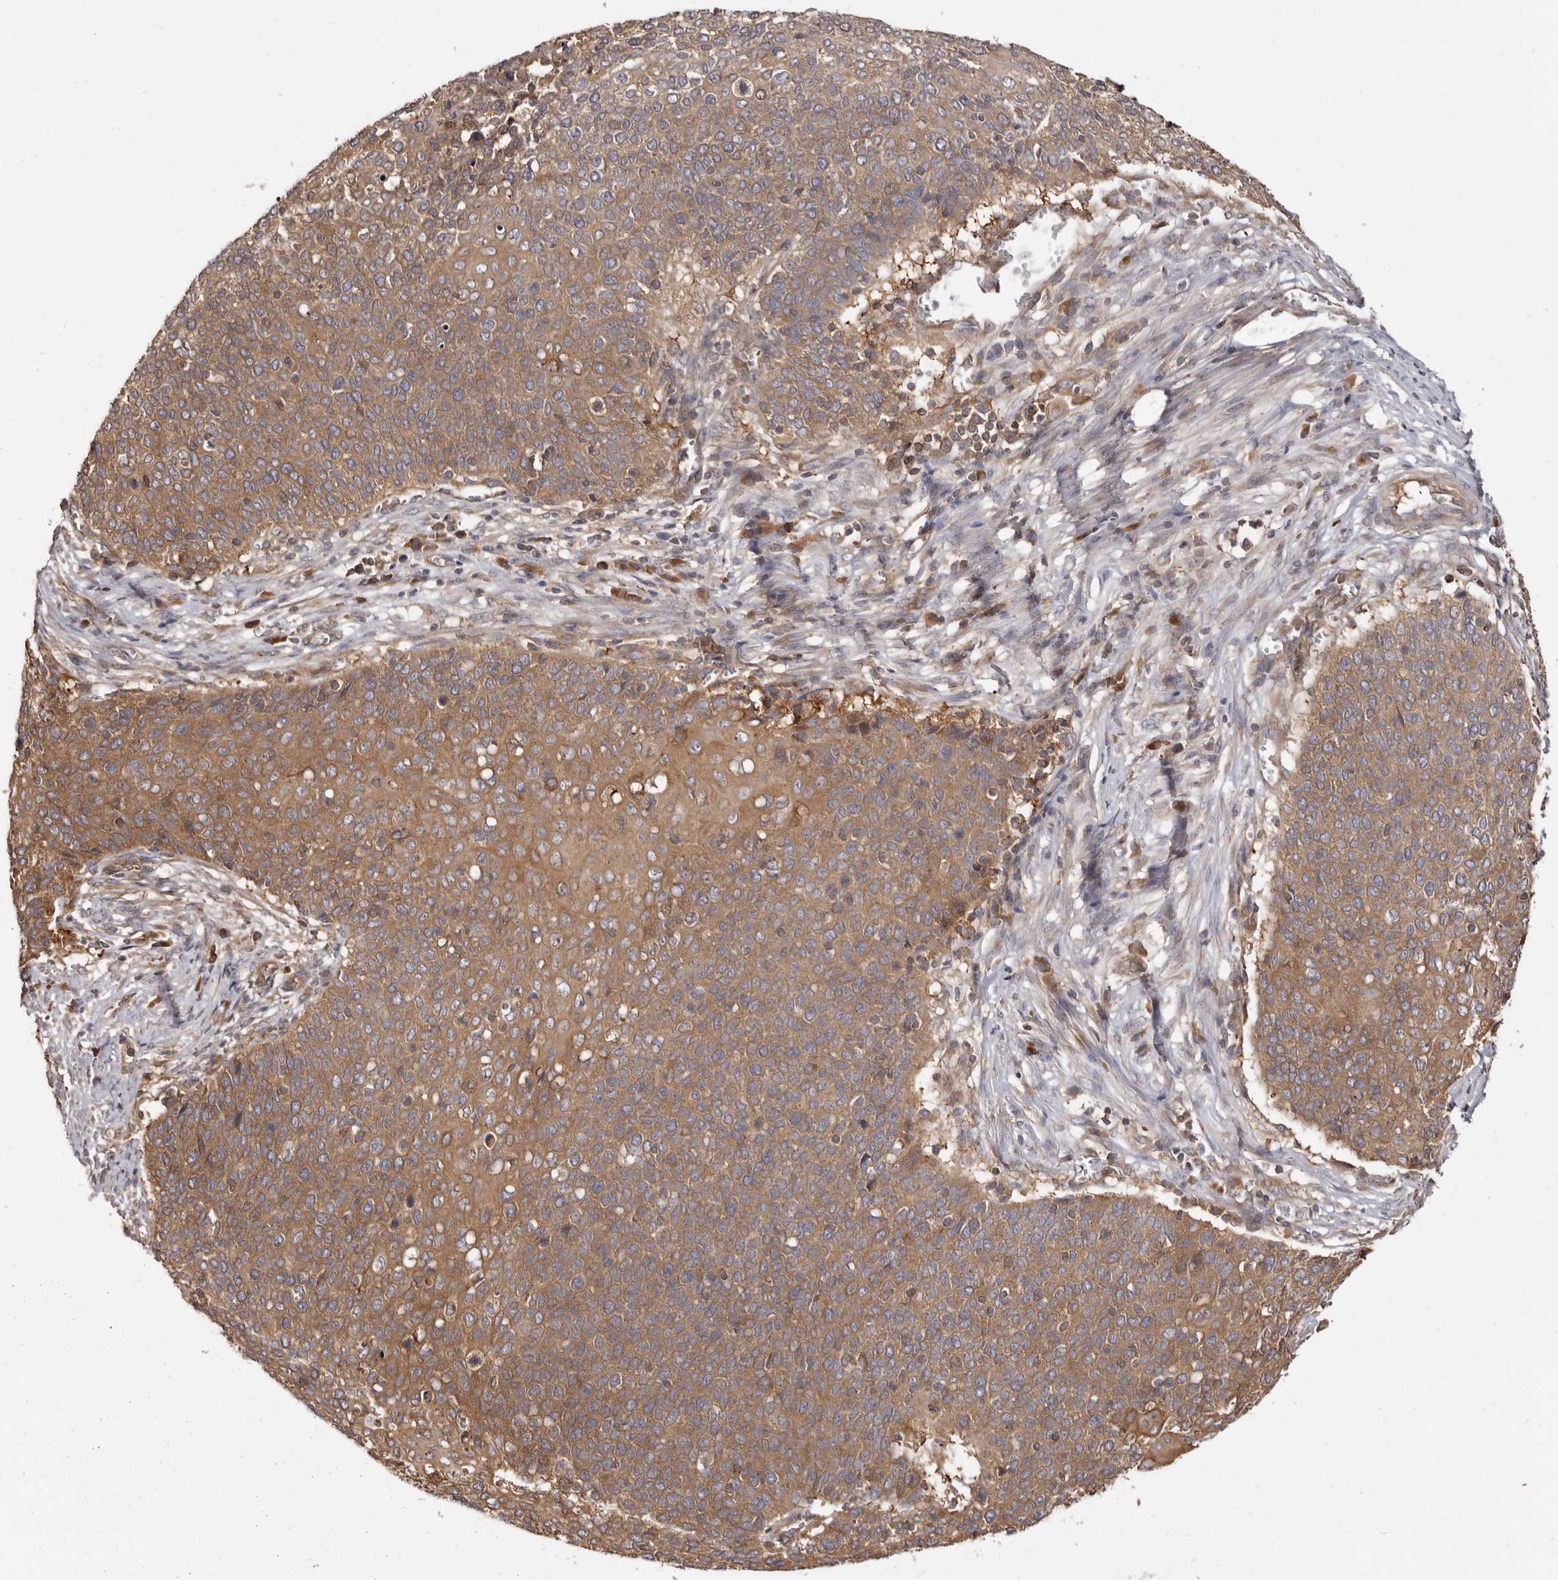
{"staining": {"intensity": "moderate", "quantity": ">75%", "location": "cytoplasmic/membranous"}, "tissue": "cervical cancer", "cell_type": "Tumor cells", "image_type": "cancer", "snomed": [{"axis": "morphology", "description": "Squamous cell carcinoma, NOS"}, {"axis": "topography", "description": "Cervix"}], "caption": "Immunohistochemical staining of human cervical cancer shows medium levels of moderate cytoplasmic/membranous protein expression in approximately >75% of tumor cells. (DAB (3,3'-diaminobenzidine) IHC, brown staining for protein, blue staining for nuclei).", "gene": "ADAMTS20", "patient": {"sex": "female", "age": 39}}